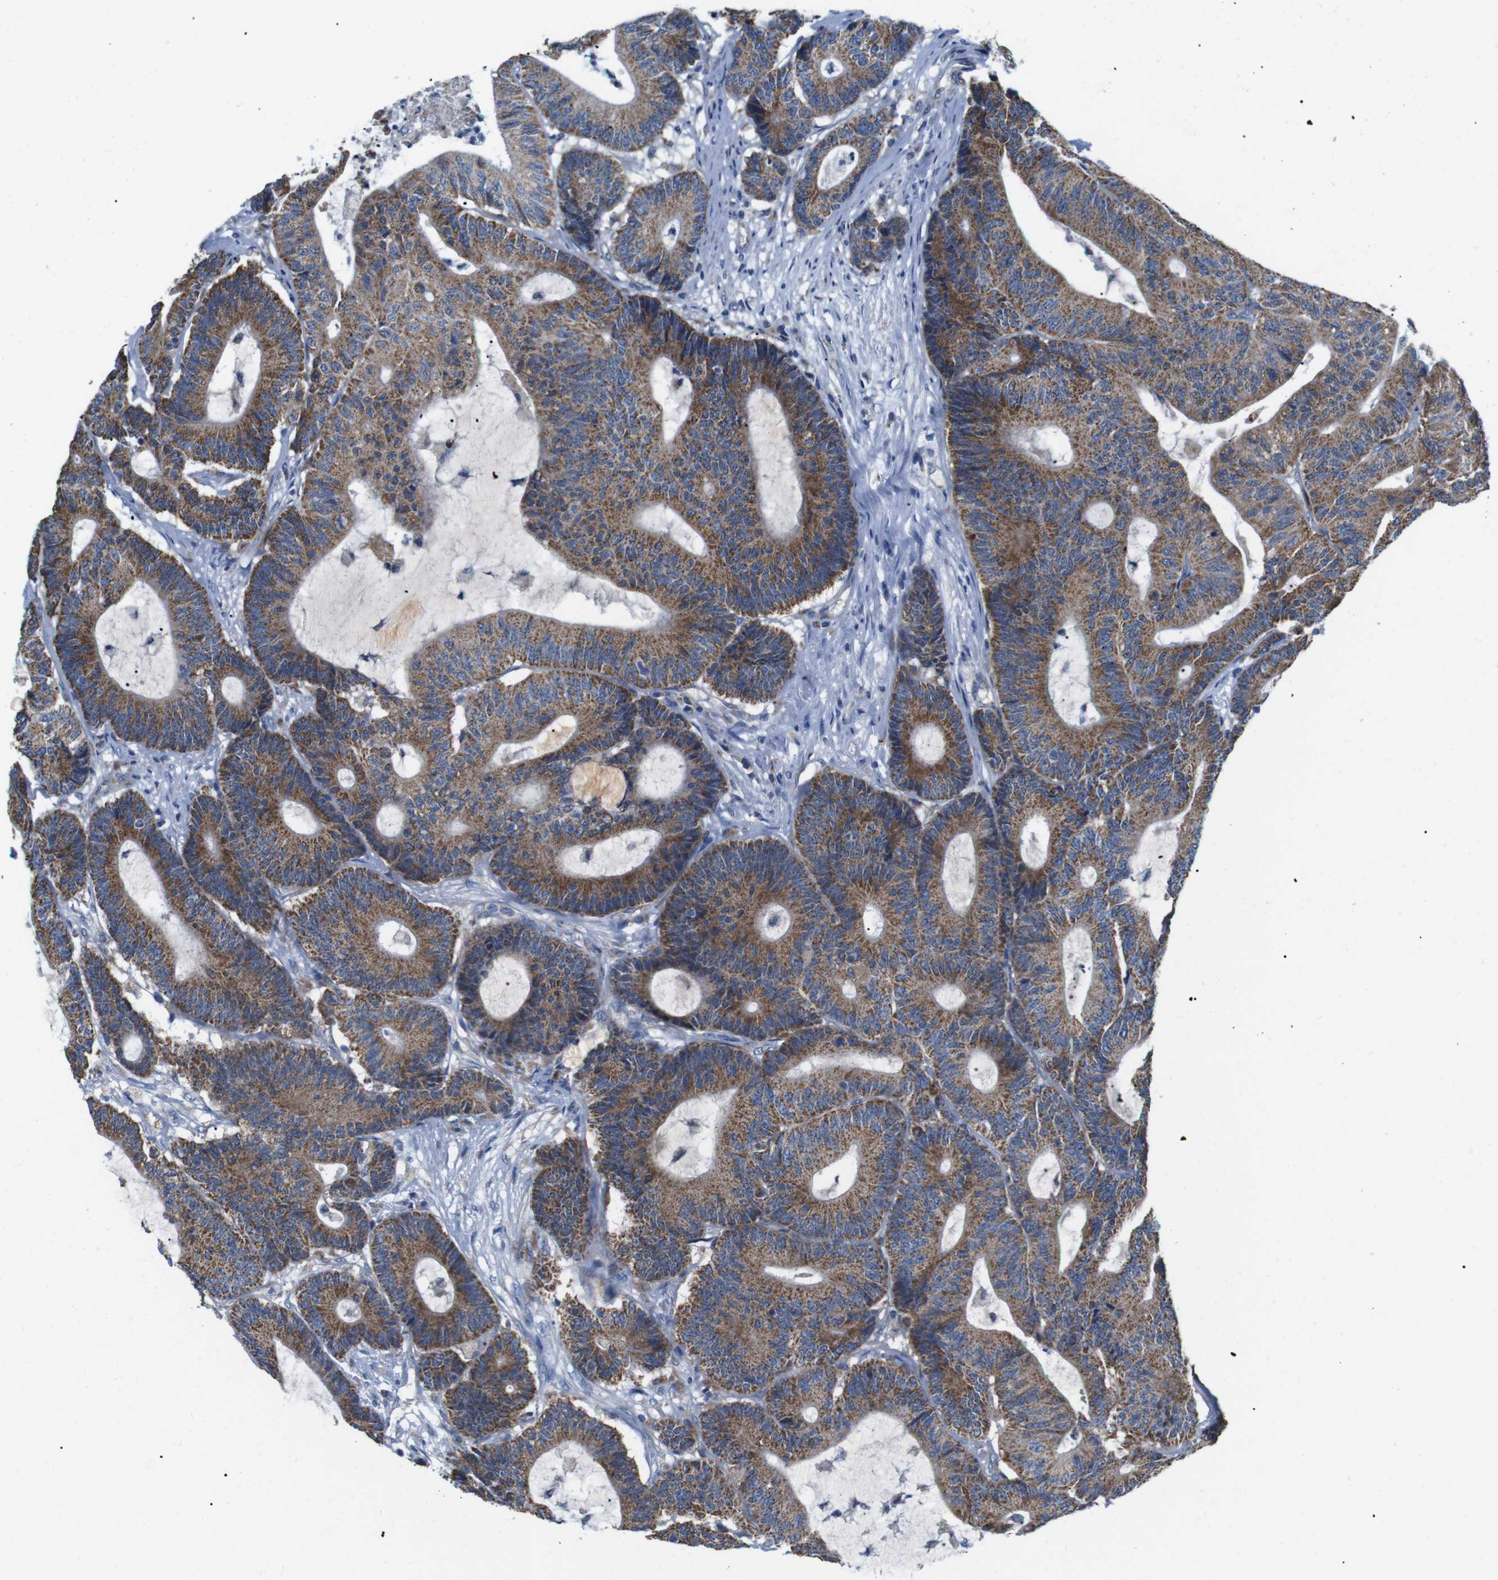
{"staining": {"intensity": "moderate", "quantity": ">75%", "location": "cytoplasmic/membranous"}, "tissue": "colorectal cancer", "cell_type": "Tumor cells", "image_type": "cancer", "snomed": [{"axis": "morphology", "description": "Adenocarcinoma, NOS"}, {"axis": "topography", "description": "Colon"}], "caption": "Immunohistochemistry (IHC) of colorectal adenocarcinoma shows medium levels of moderate cytoplasmic/membranous staining in about >75% of tumor cells. (DAB = brown stain, brightfield microscopy at high magnification).", "gene": "F2RL1", "patient": {"sex": "female", "age": 84}}